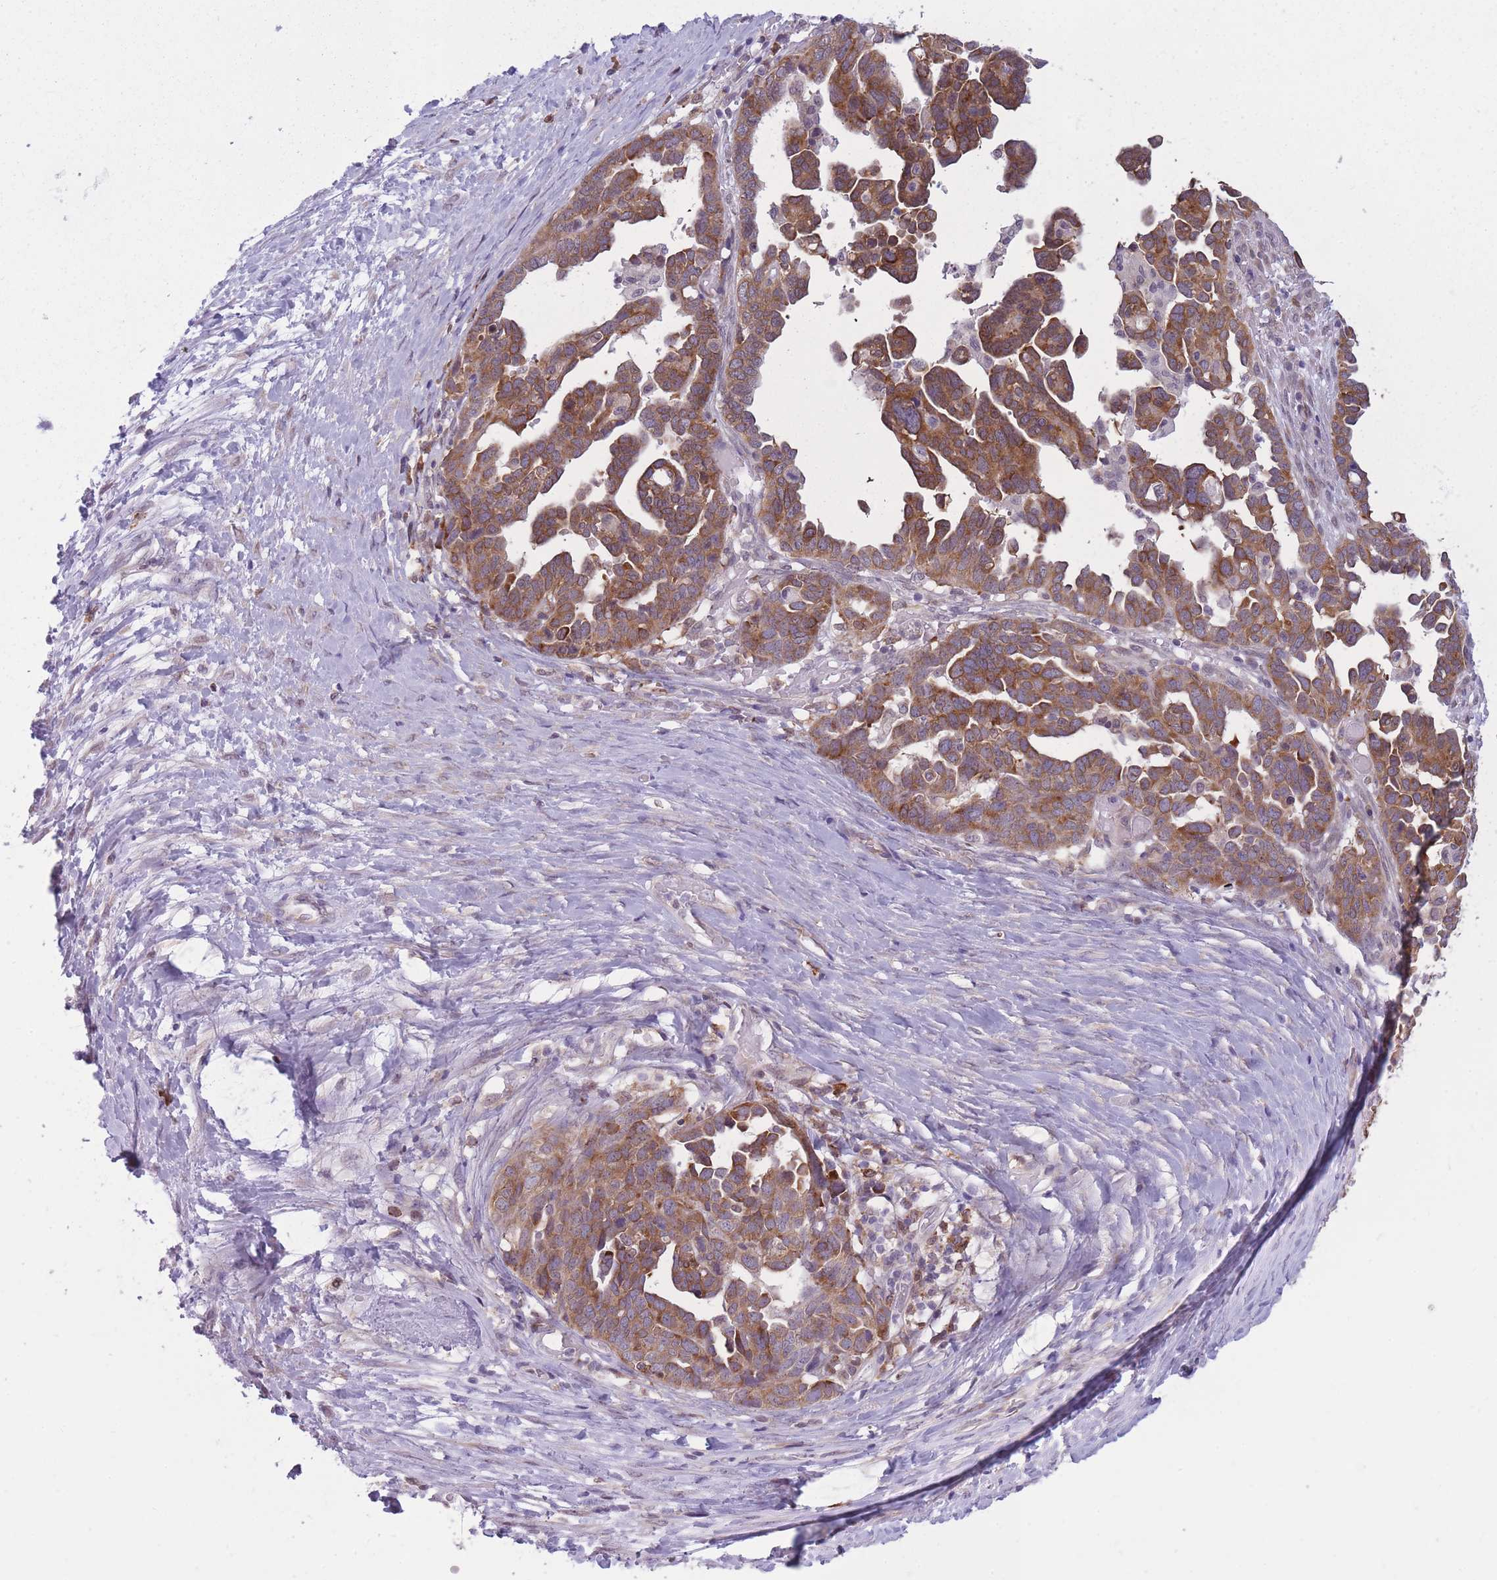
{"staining": {"intensity": "moderate", "quantity": ">75%", "location": "cytoplasmic/membranous"}, "tissue": "ovarian cancer", "cell_type": "Tumor cells", "image_type": "cancer", "snomed": [{"axis": "morphology", "description": "Cystadenocarcinoma, serous, NOS"}, {"axis": "topography", "description": "Ovary"}], "caption": "A photomicrograph of human serous cystadenocarcinoma (ovarian) stained for a protein reveals moderate cytoplasmic/membranous brown staining in tumor cells.", "gene": "TMEM121", "patient": {"sex": "female", "age": 54}}